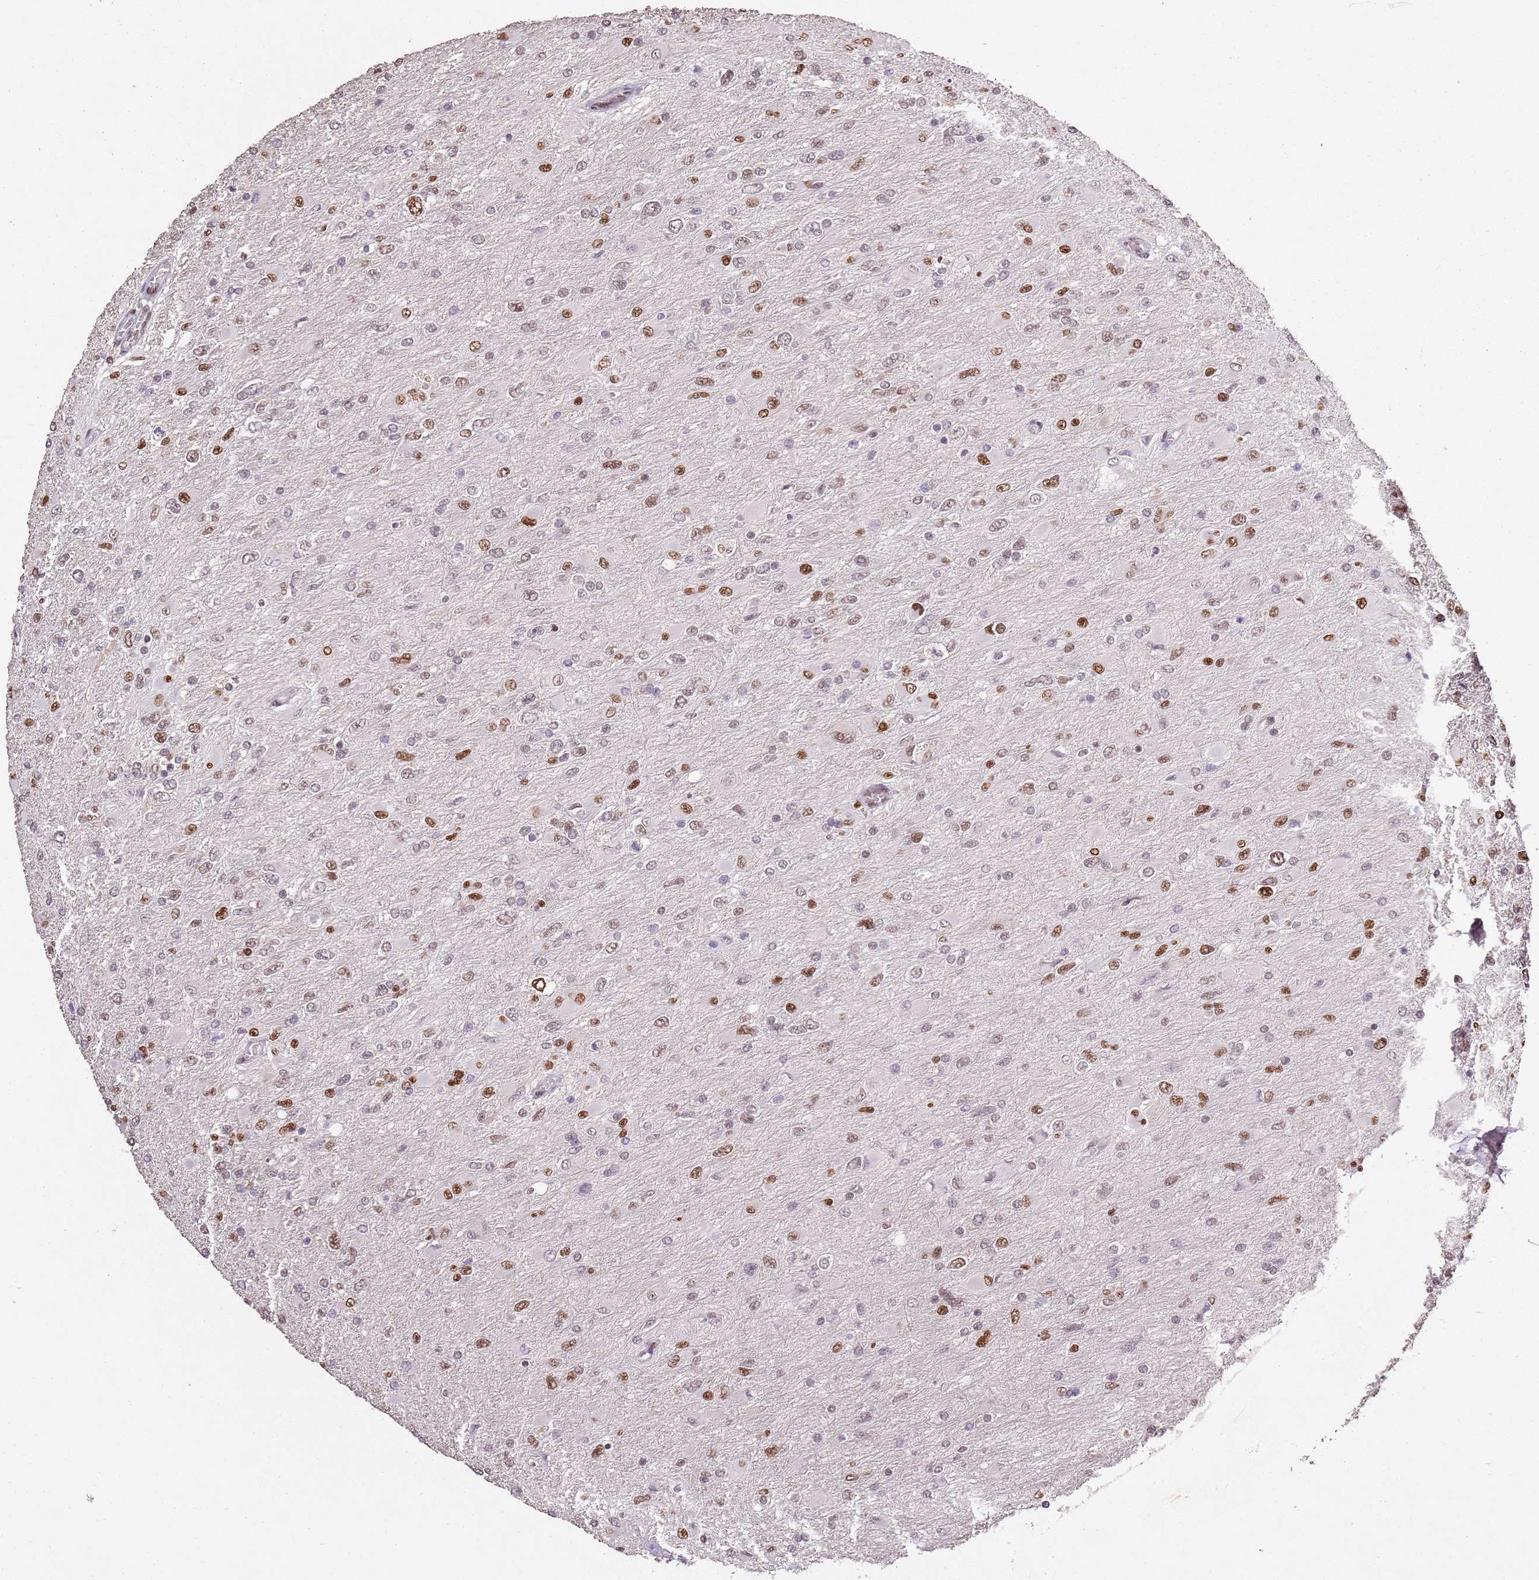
{"staining": {"intensity": "moderate", "quantity": ">75%", "location": "nuclear"}, "tissue": "glioma", "cell_type": "Tumor cells", "image_type": "cancer", "snomed": [{"axis": "morphology", "description": "Glioma, malignant, High grade"}, {"axis": "topography", "description": "Cerebral cortex"}], "caption": "Protein staining of malignant glioma (high-grade) tissue reveals moderate nuclear positivity in approximately >75% of tumor cells.", "gene": "ARL14EP", "patient": {"sex": "female", "age": 36}}